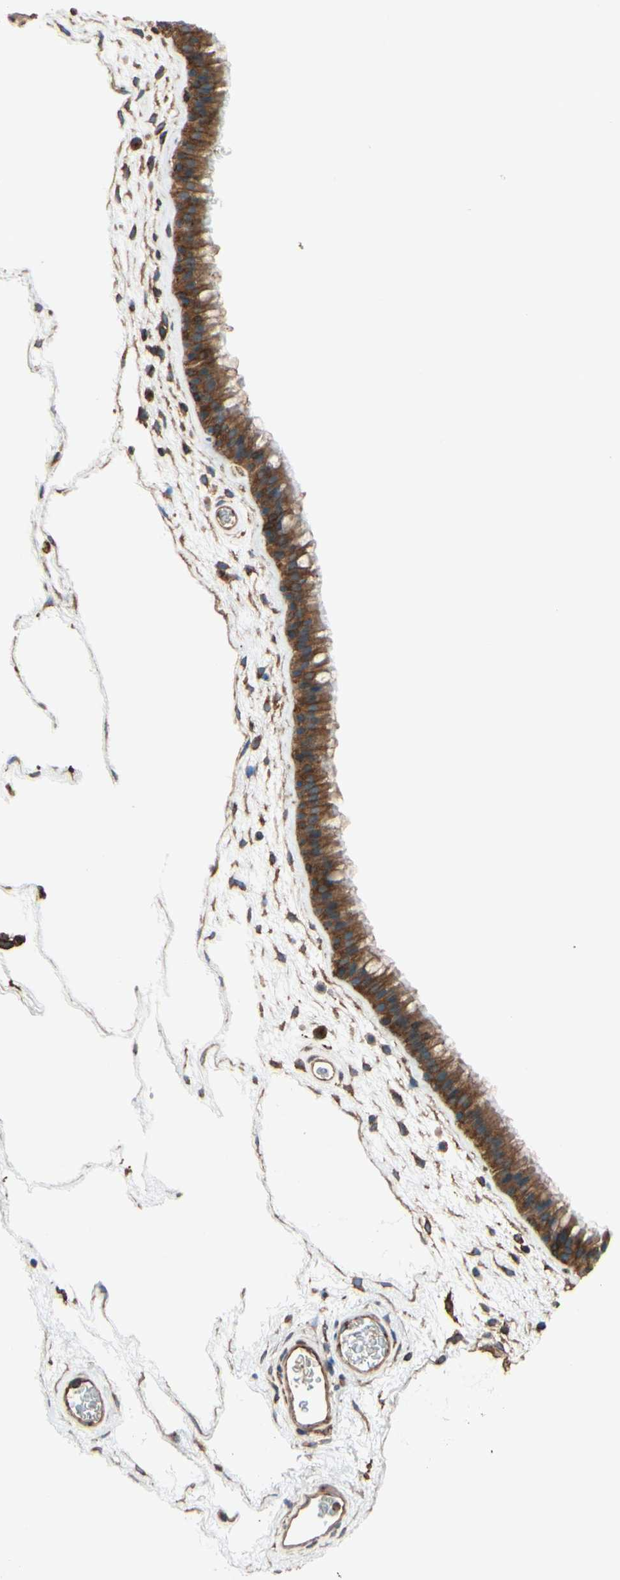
{"staining": {"intensity": "moderate", "quantity": ">75%", "location": "cytoplasmic/membranous"}, "tissue": "nasopharynx", "cell_type": "Respiratory epithelial cells", "image_type": "normal", "snomed": [{"axis": "morphology", "description": "Normal tissue, NOS"}, {"axis": "morphology", "description": "Inflammation, NOS"}, {"axis": "topography", "description": "Nasopharynx"}], "caption": "Unremarkable nasopharynx displays moderate cytoplasmic/membranous staining in approximately >75% of respiratory epithelial cells, visualized by immunohistochemistry.", "gene": "EPS15", "patient": {"sex": "male", "age": 48}}